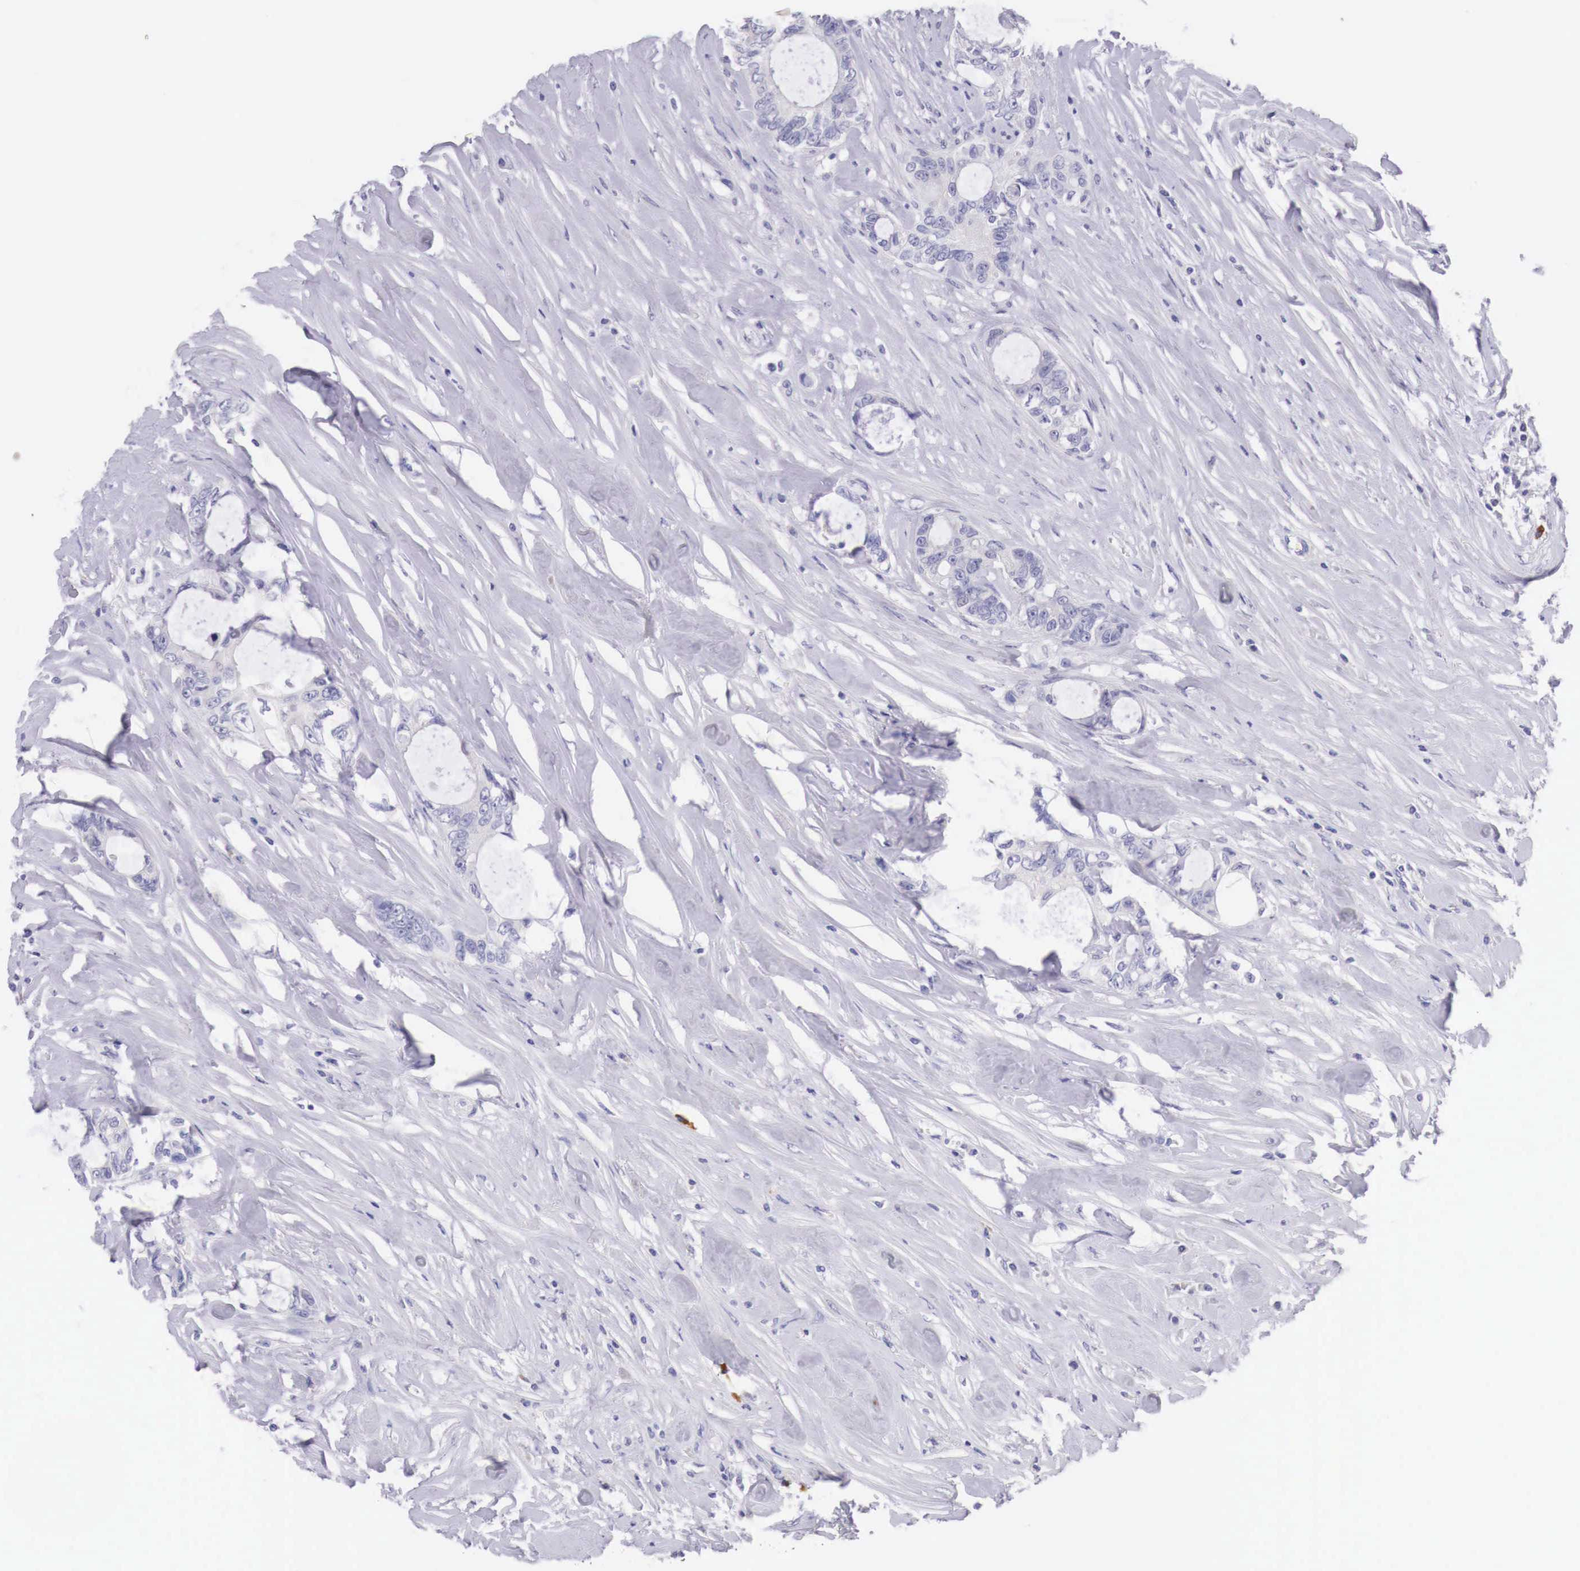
{"staining": {"intensity": "negative", "quantity": "none", "location": "none"}, "tissue": "colorectal cancer", "cell_type": "Tumor cells", "image_type": "cancer", "snomed": [{"axis": "morphology", "description": "Adenocarcinoma, NOS"}, {"axis": "topography", "description": "Rectum"}], "caption": "High magnification brightfield microscopy of adenocarcinoma (colorectal) stained with DAB (3,3'-diaminobenzidine) (brown) and counterstained with hematoxylin (blue): tumor cells show no significant expression.", "gene": "BCL6", "patient": {"sex": "female", "age": 57}}